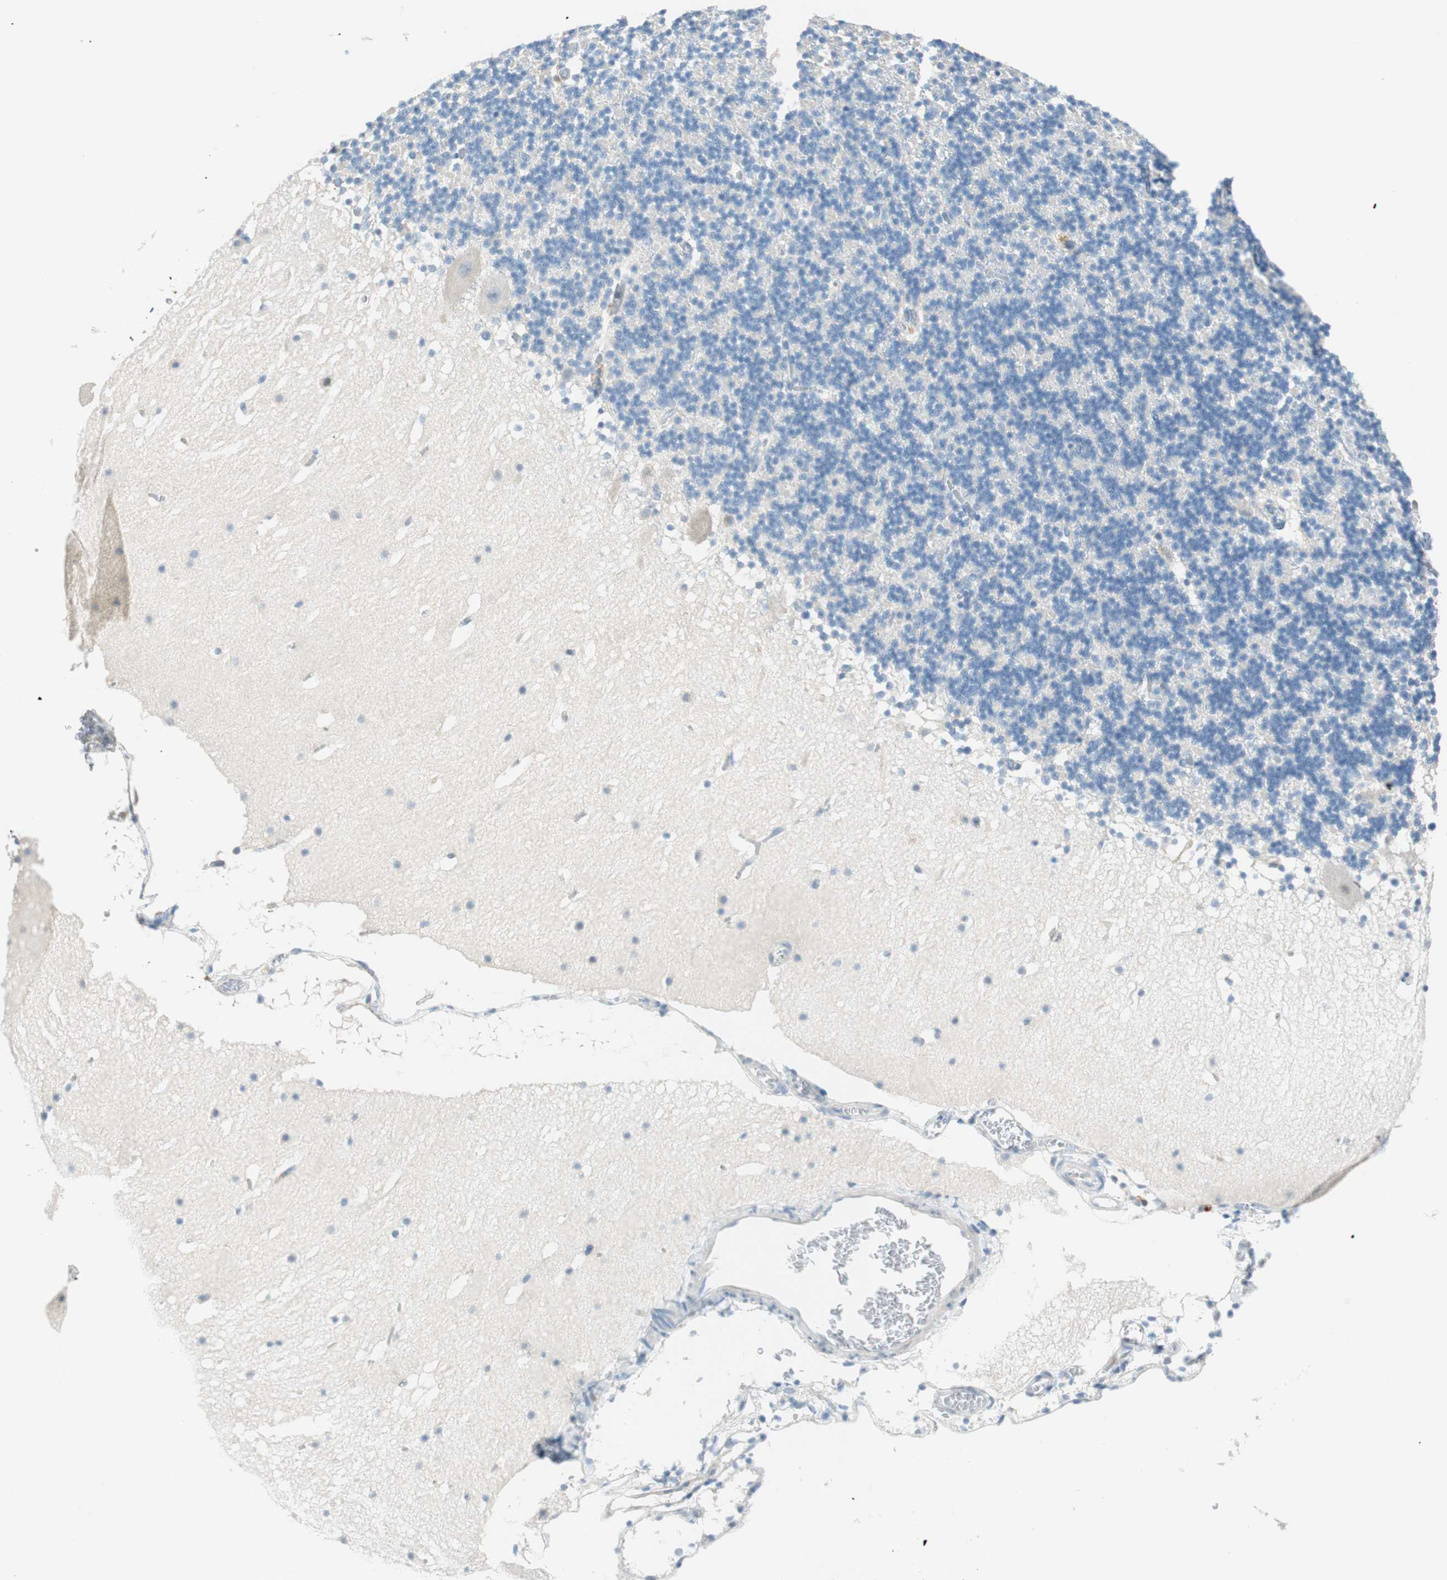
{"staining": {"intensity": "negative", "quantity": "none", "location": "none"}, "tissue": "cerebellum", "cell_type": "Cells in granular layer", "image_type": "normal", "snomed": [{"axis": "morphology", "description": "Normal tissue, NOS"}, {"axis": "topography", "description": "Cerebellum"}], "caption": "Immunohistochemical staining of normal cerebellum shows no significant staining in cells in granular layer.", "gene": "PTTG1", "patient": {"sex": "male", "age": 45}}